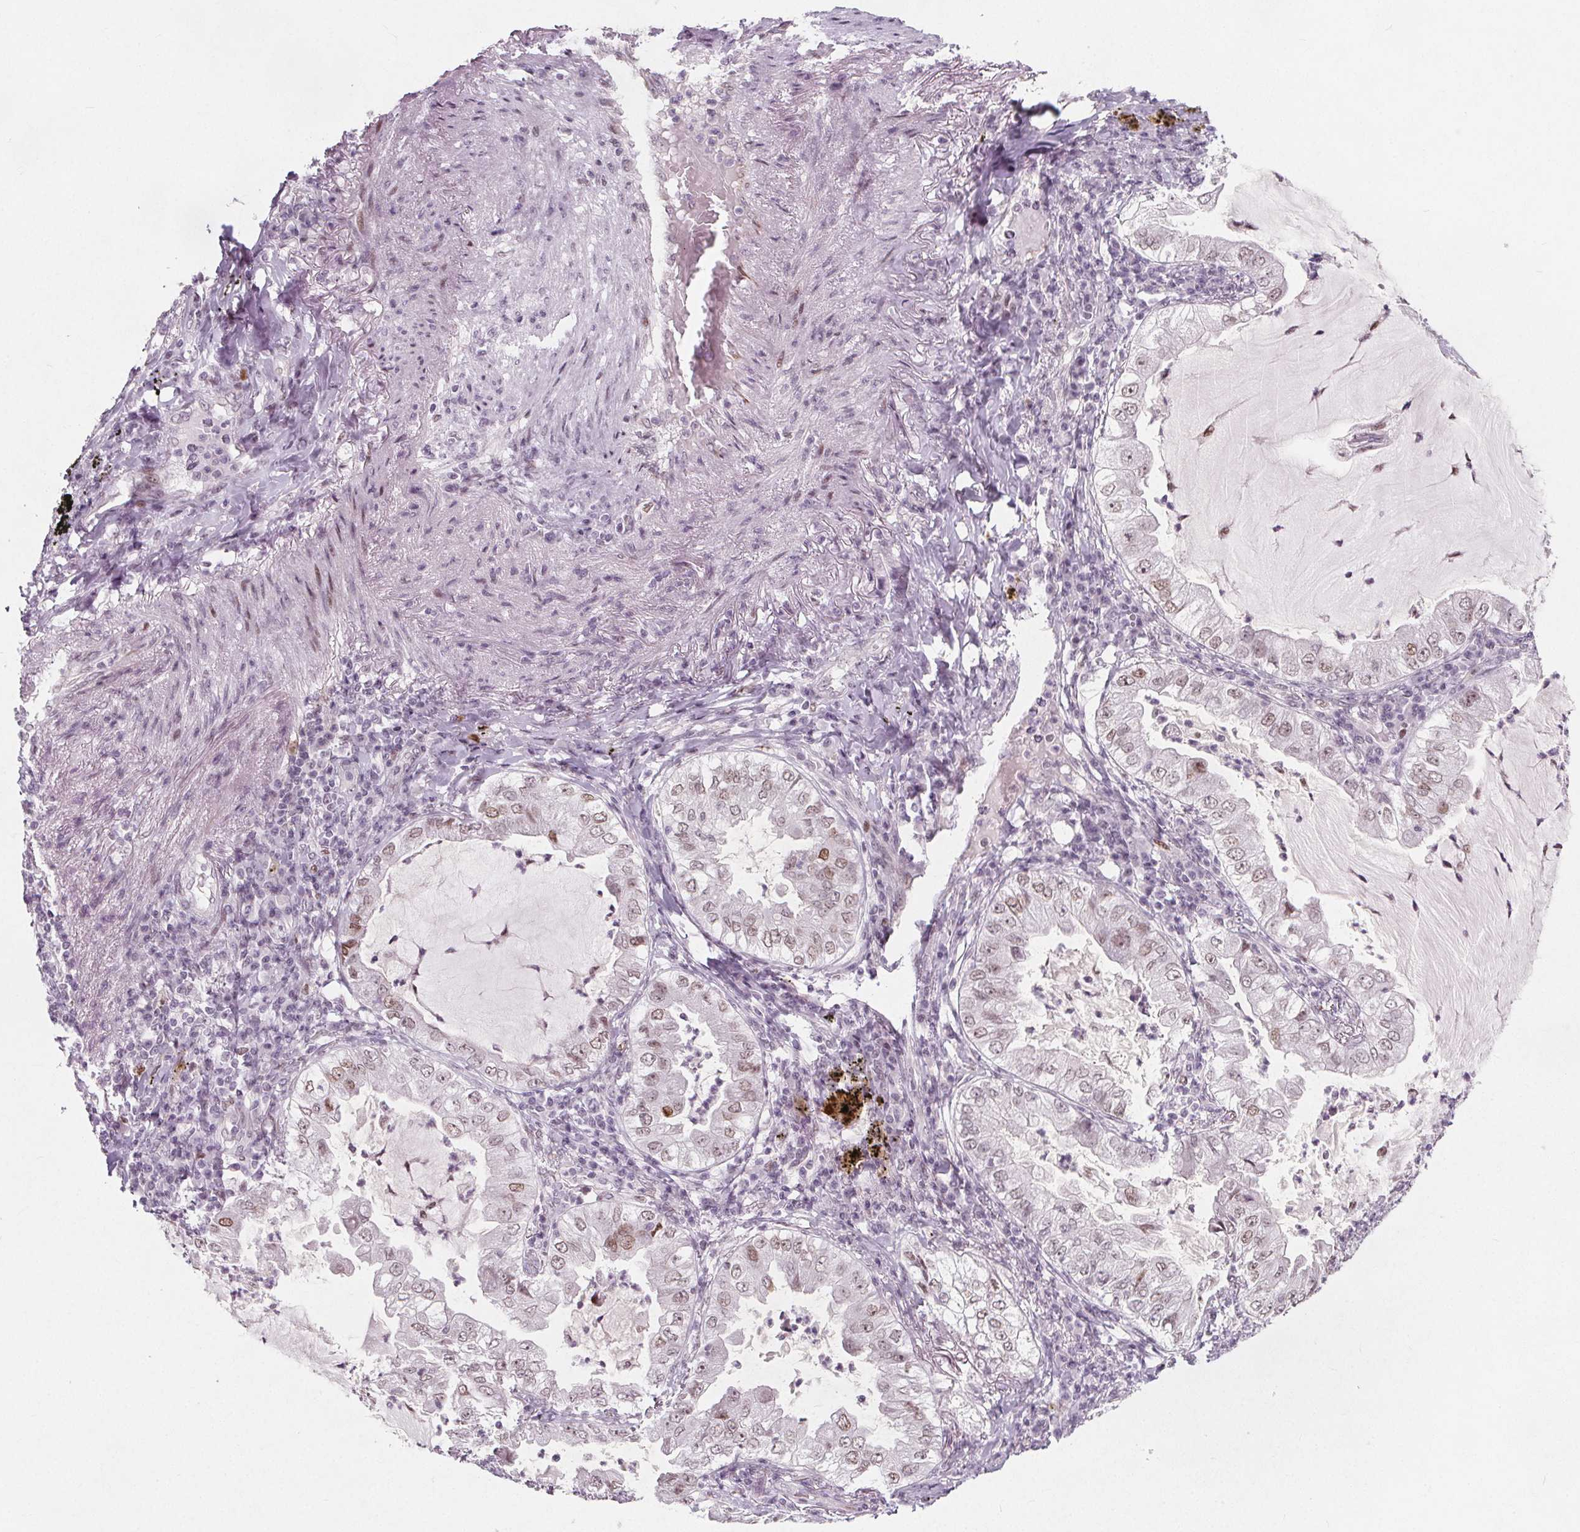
{"staining": {"intensity": "weak", "quantity": "25%-75%", "location": "nuclear"}, "tissue": "lung cancer", "cell_type": "Tumor cells", "image_type": "cancer", "snomed": [{"axis": "morphology", "description": "Adenocarcinoma, NOS"}, {"axis": "topography", "description": "Lung"}], "caption": "Tumor cells reveal low levels of weak nuclear expression in about 25%-75% of cells in lung cancer.", "gene": "TAF6L", "patient": {"sex": "female", "age": 73}}